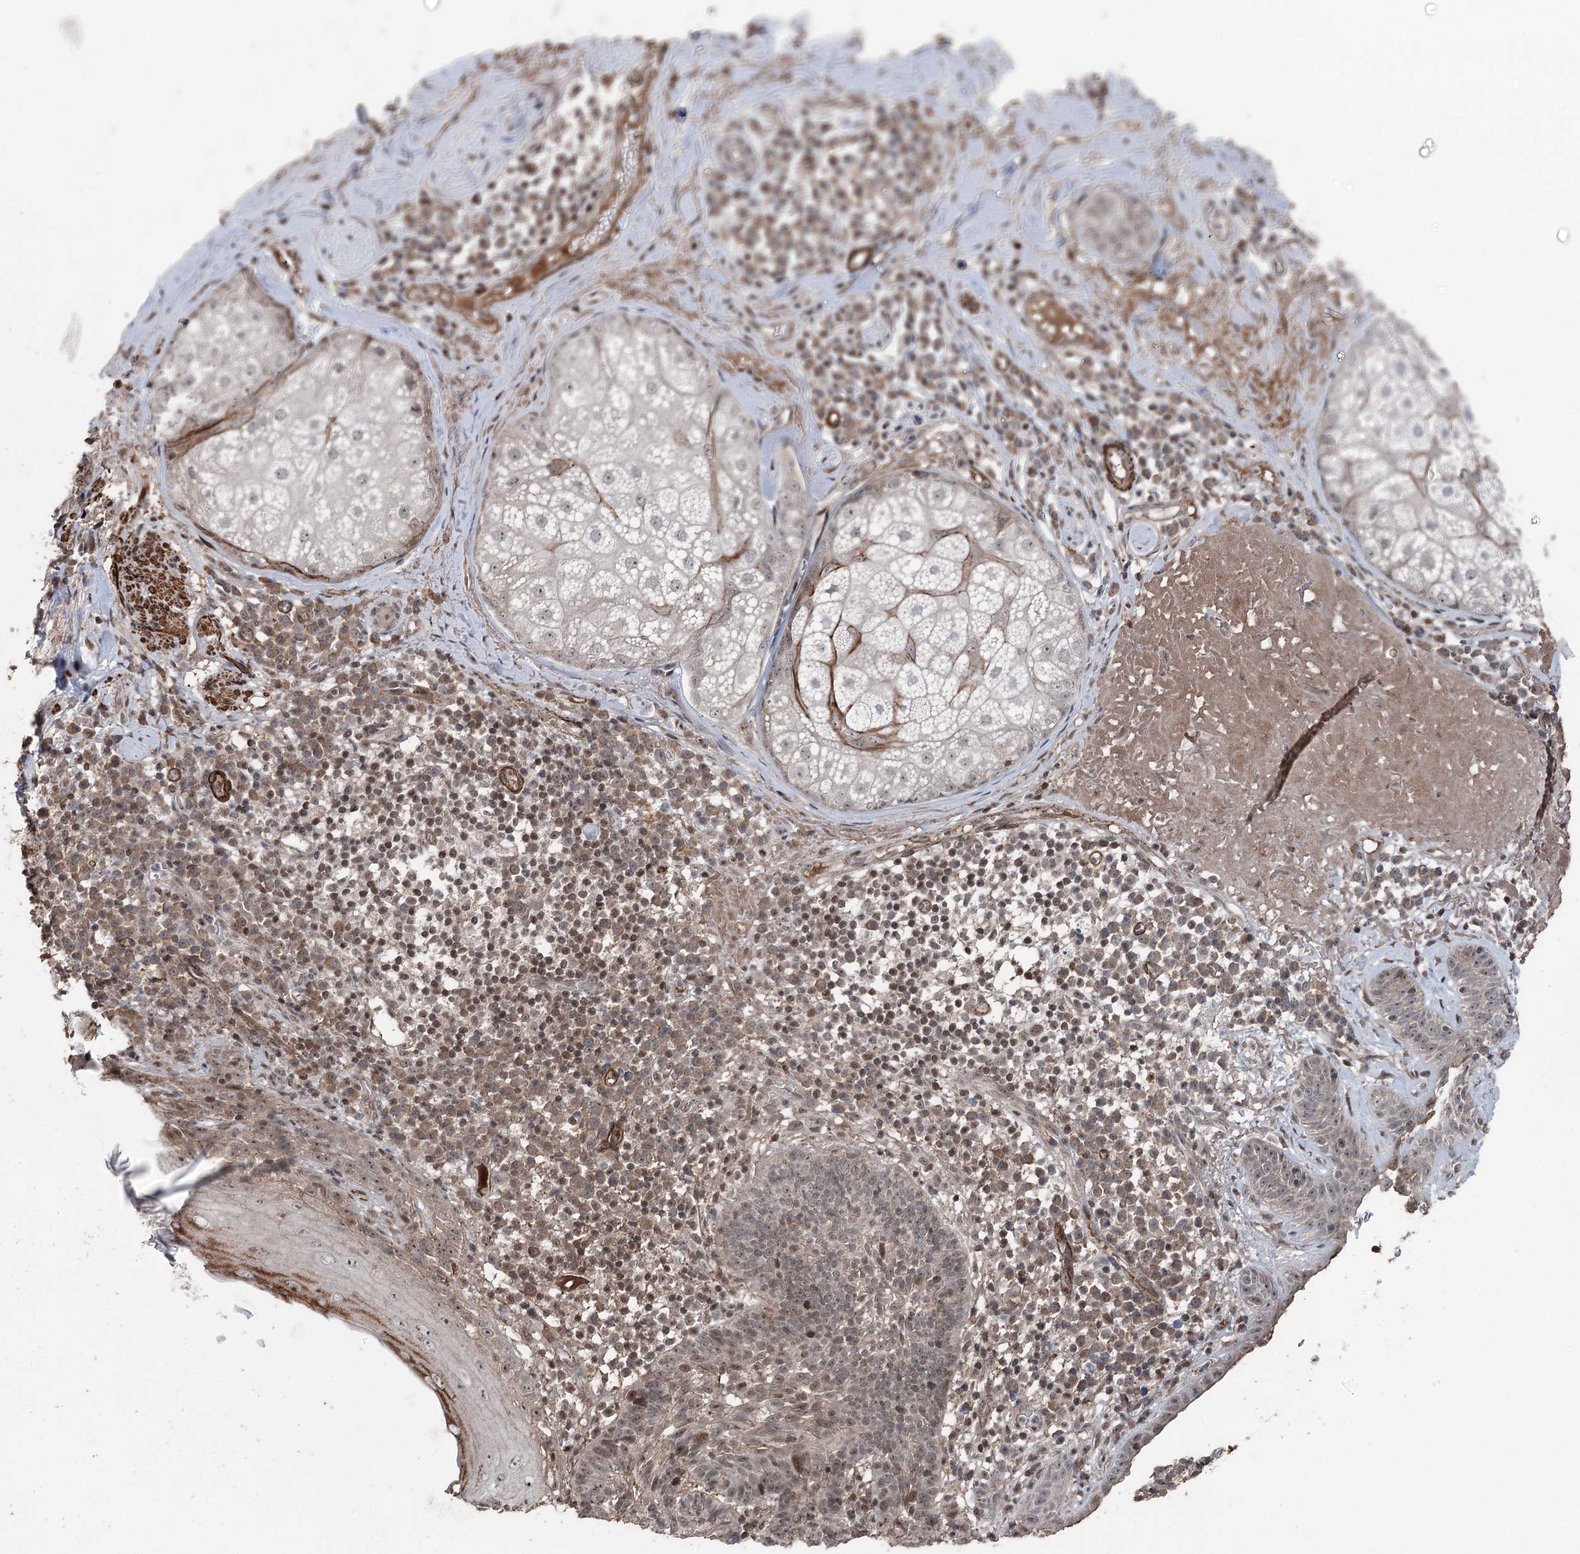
{"staining": {"intensity": "weak", "quantity": "25%-75%", "location": "cytoplasmic/membranous,nuclear"}, "tissue": "skin cancer", "cell_type": "Tumor cells", "image_type": "cancer", "snomed": [{"axis": "morphology", "description": "Basal cell carcinoma"}, {"axis": "topography", "description": "Skin"}], "caption": "Brown immunohistochemical staining in skin cancer shows weak cytoplasmic/membranous and nuclear expression in about 25%-75% of tumor cells.", "gene": "CCDC82", "patient": {"sex": "male", "age": 88}}